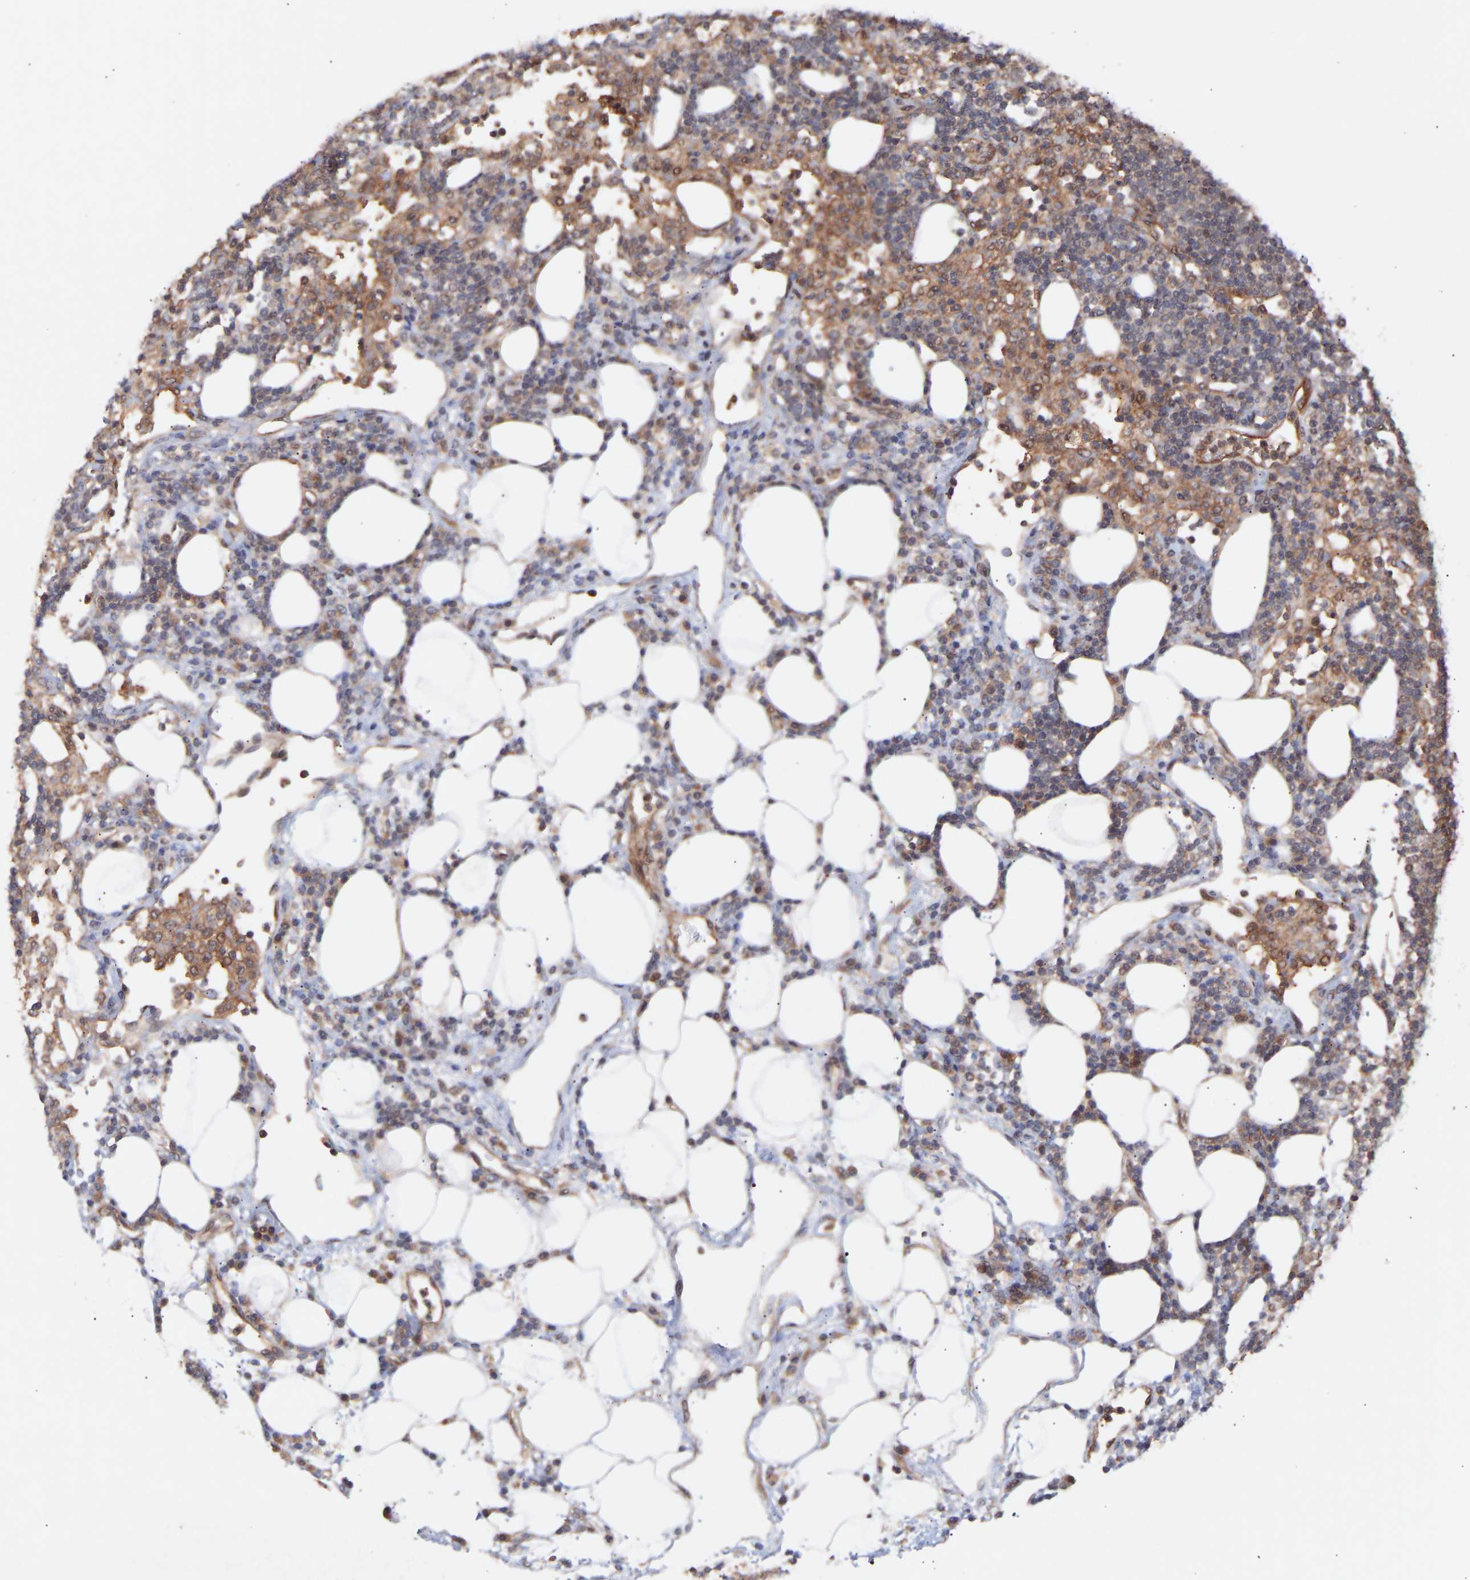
{"staining": {"intensity": "weak", "quantity": "25%-75%", "location": "cytoplasmic/membranous"}, "tissue": "lymph node", "cell_type": "Germinal center cells", "image_type": "normal", "snomed": [{"axis": "morphology", "description": "Normal tissue, NOS"}, {"axis": "morphology", "description": "Carcinoid, malignant, NOS"}, {"axis": "topography", "description": "Lymph node"}], "caption": "This micrograph reveals normal lymph node stained with immunohistochemistry to label a protein in brown. The cytoplasmic/membranous of germinal center cells show weak positivity for the protein. Nuclei are counter-stained blue.", "gene": "PDLIM5", "patient": {"sex": "male", "age": 47}}